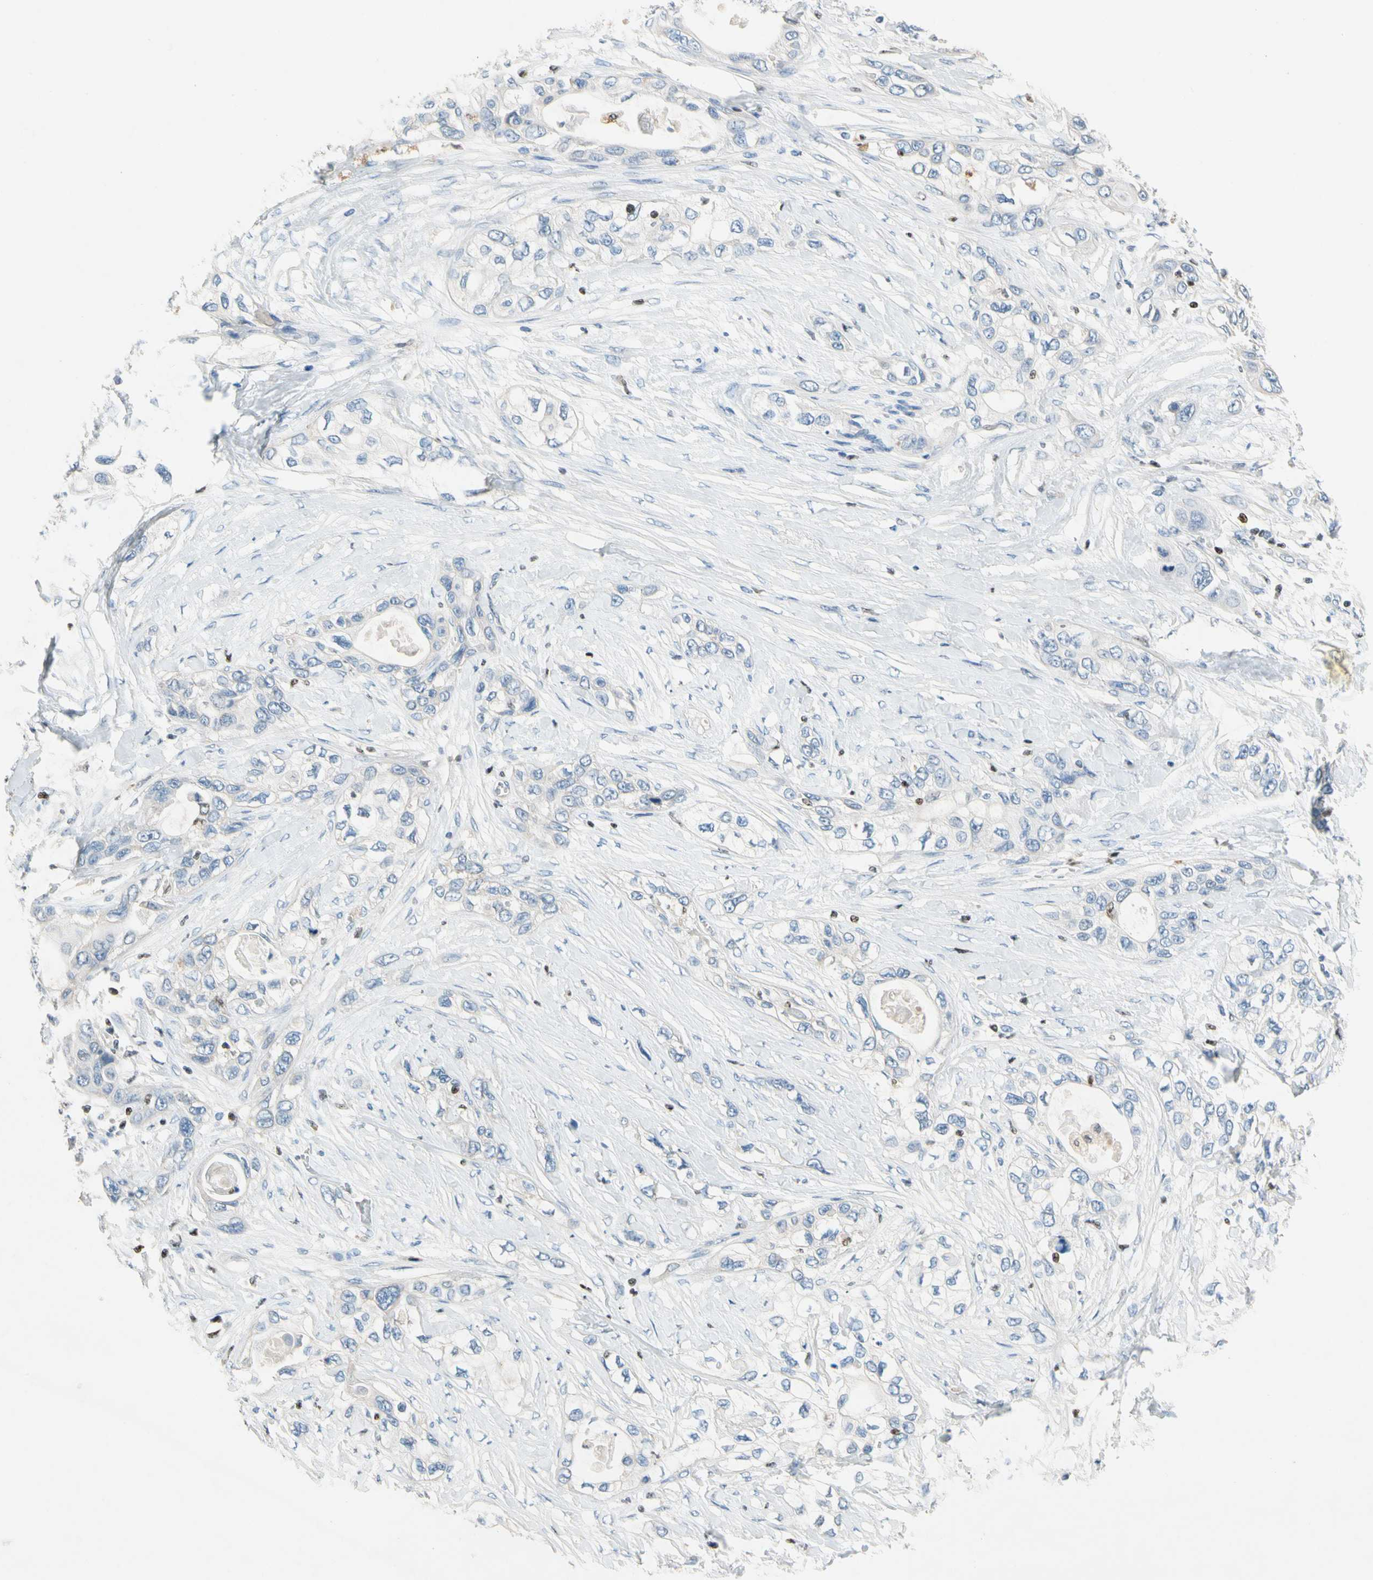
{"staining": {"intensity": "negative", "quantity": "none", "location": "none"}, "tissue": "pancreatic cancer", "cell_type": "Tumor cells", "image_type": "cancer", "snomed": [{"axis": "morphology", "description": "Adenocarcinoma, NOS"}, {"axis": "topography", "description": "Pancreas"}], "caption": "Tumor cells are negative for protein expression in human pancreatic cancer.", "gene": "SP140", "patient": {"sex": "female", "age": 70}}